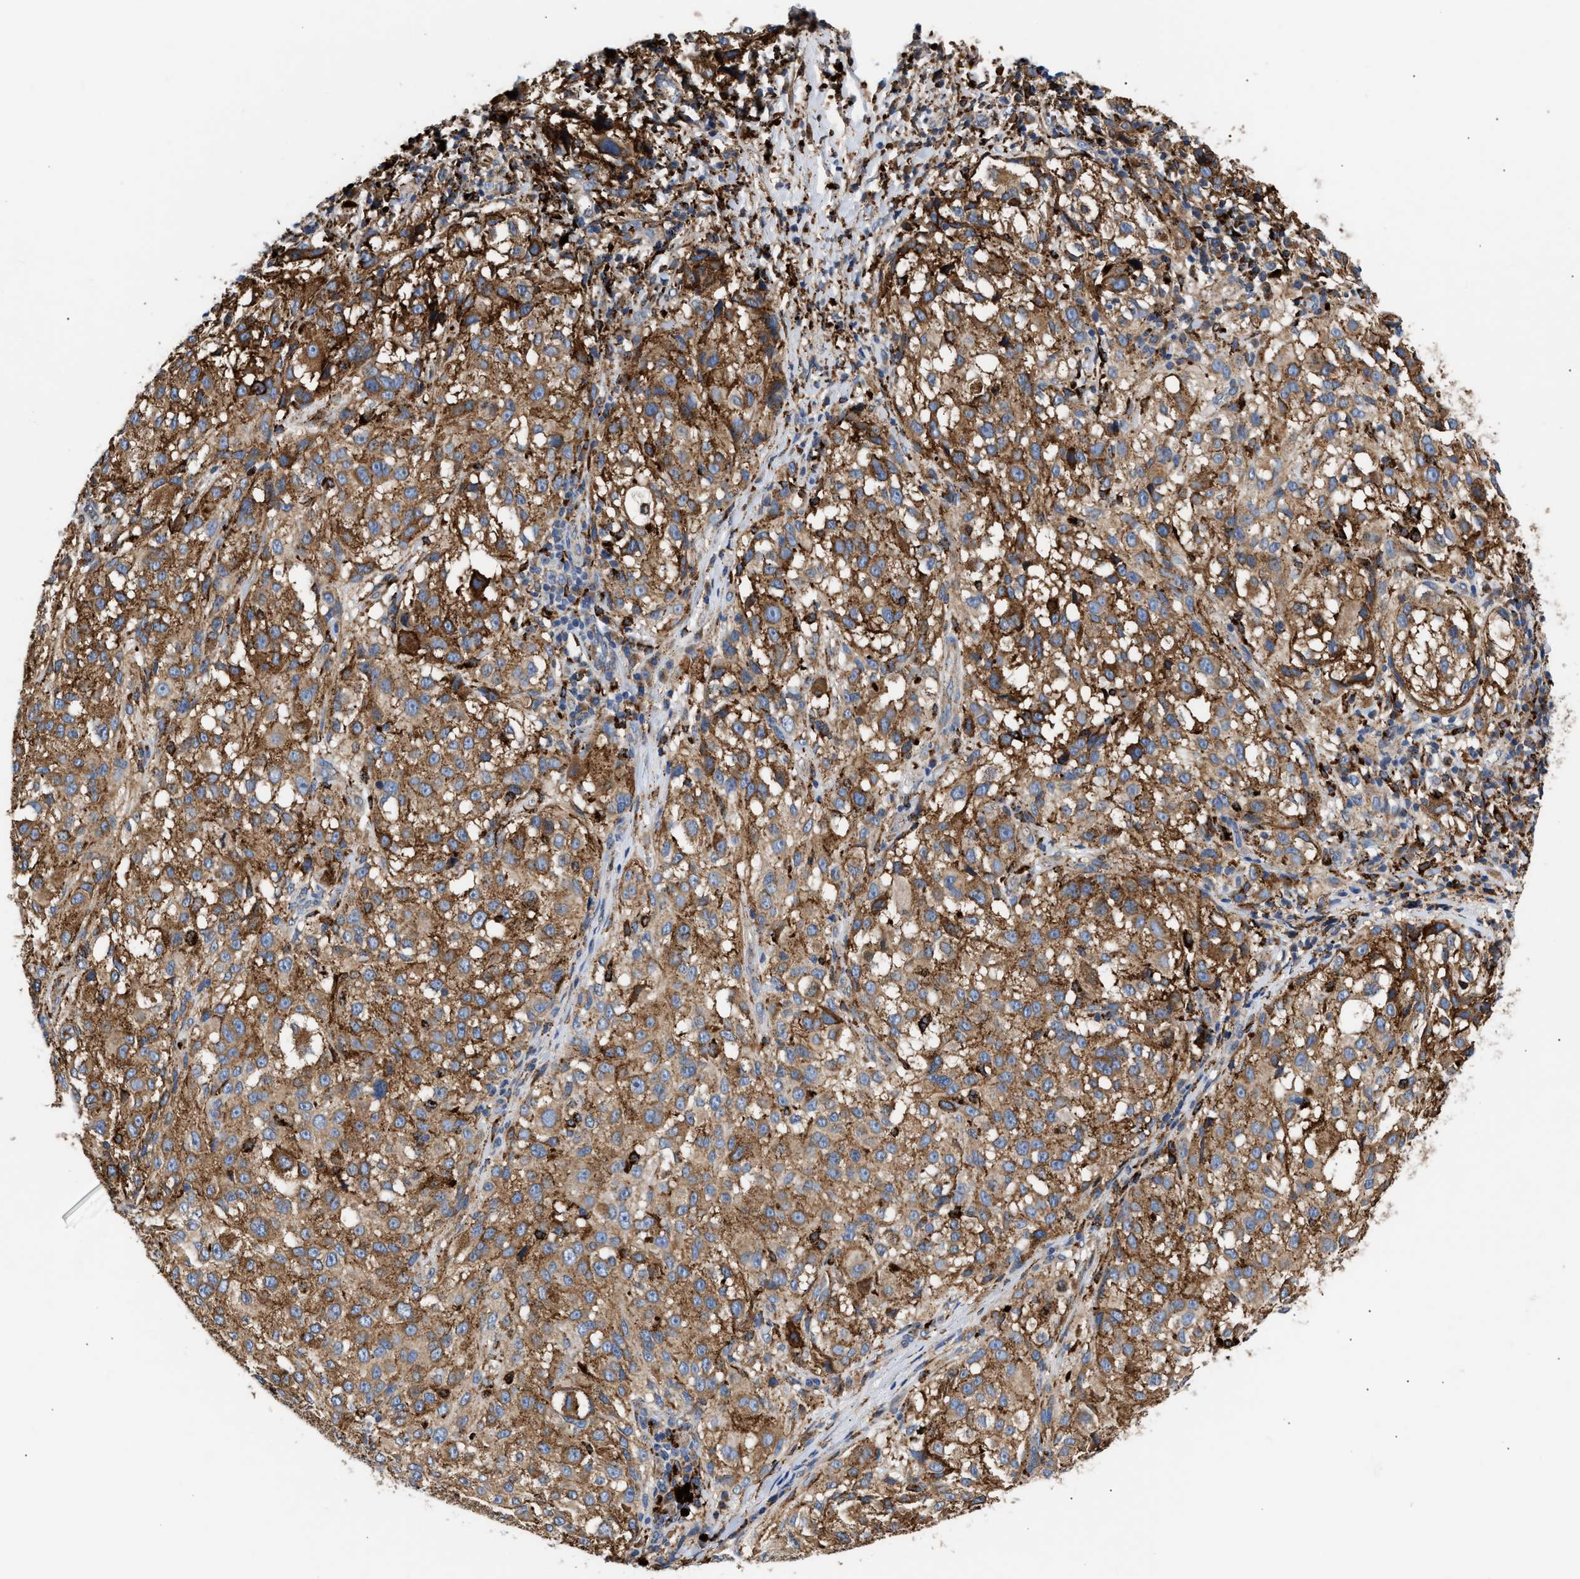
{"staining": {"intensity": "moderate", "quantity": ">75%", "location": "cytoplasmic/membranous"}, "tissue": "melanoma", "cell_type": "Tumor cells", "image_type": "cancer", "snomed": [{"axis": "morphology", "description": "Necrosis, NOS"}, {"axis": "morphology", "description": "Malignant melanoma, NOS"}, {"axis": "topography", "description": "Skin"}], "caption": "Malignant melanoma stained with a brown dye demonstrates moderate cytoplasmic/membranous positive expression in approximately >75% of tumor cells.", "gene": "CCDC146", "patient": {"sex": "female", "age": 87}}